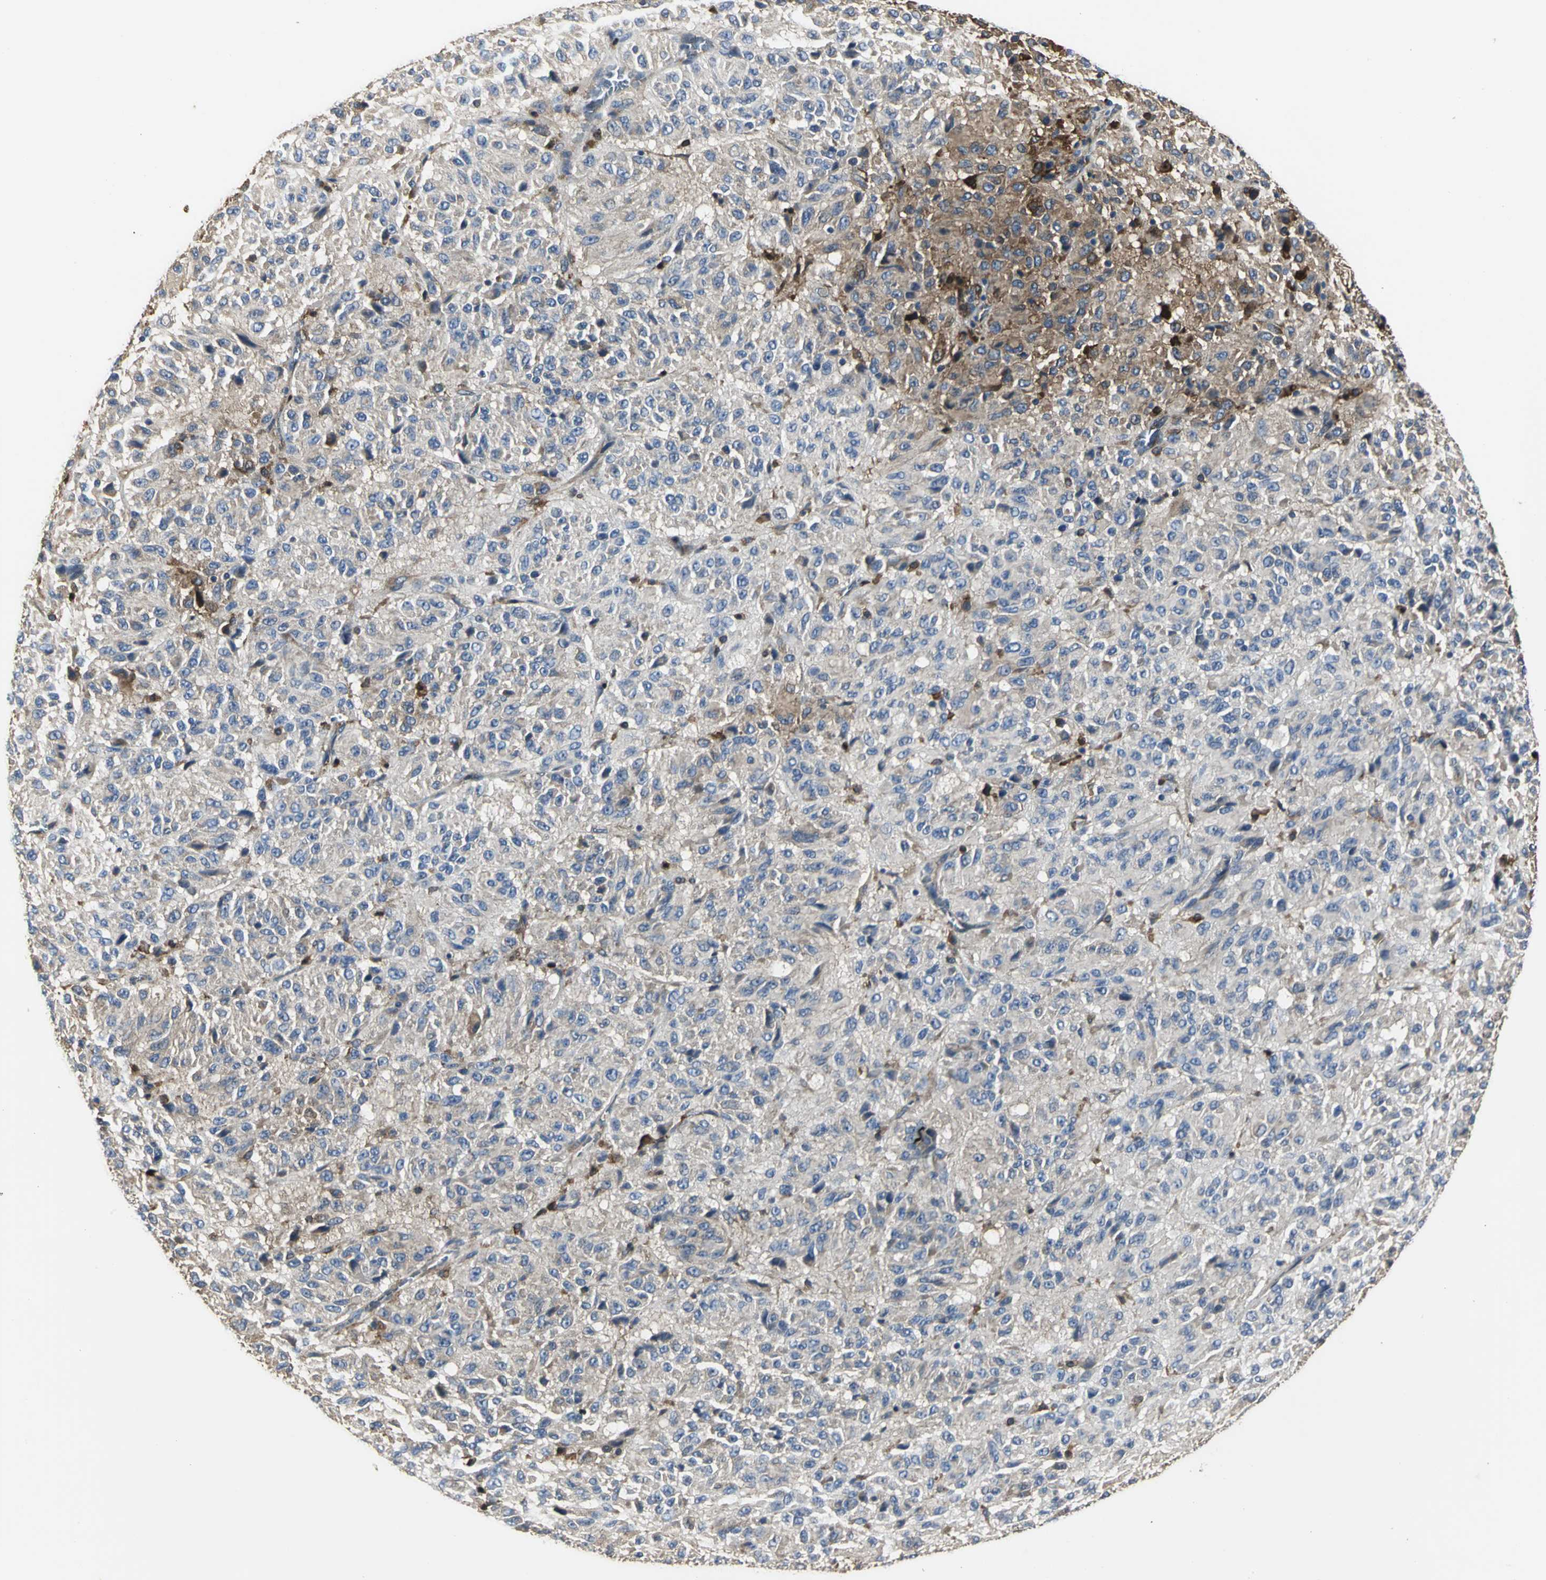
{"staining": {"intensity": "moderate", "quantity": "25%-75%", "location": "cytoplasmic/membranous"}, "tissue": "melanoma", "cell_type": "Tumor cells", "image_type": "cancer", "snomed": [{"axis": "morphology", "description": "Malignant melanoma, Metastatic site"}, {"axis": "topography", "description": "Lung"}], "caption": "Moderate cytoplasmic/membranous expression for a protein is present in approximately 25%-75% of tumor cells of melanoma using immunohistochemistry (IHC).", "gene": "CHRNB1", "patient": {"sex": "male", "age": 64}}